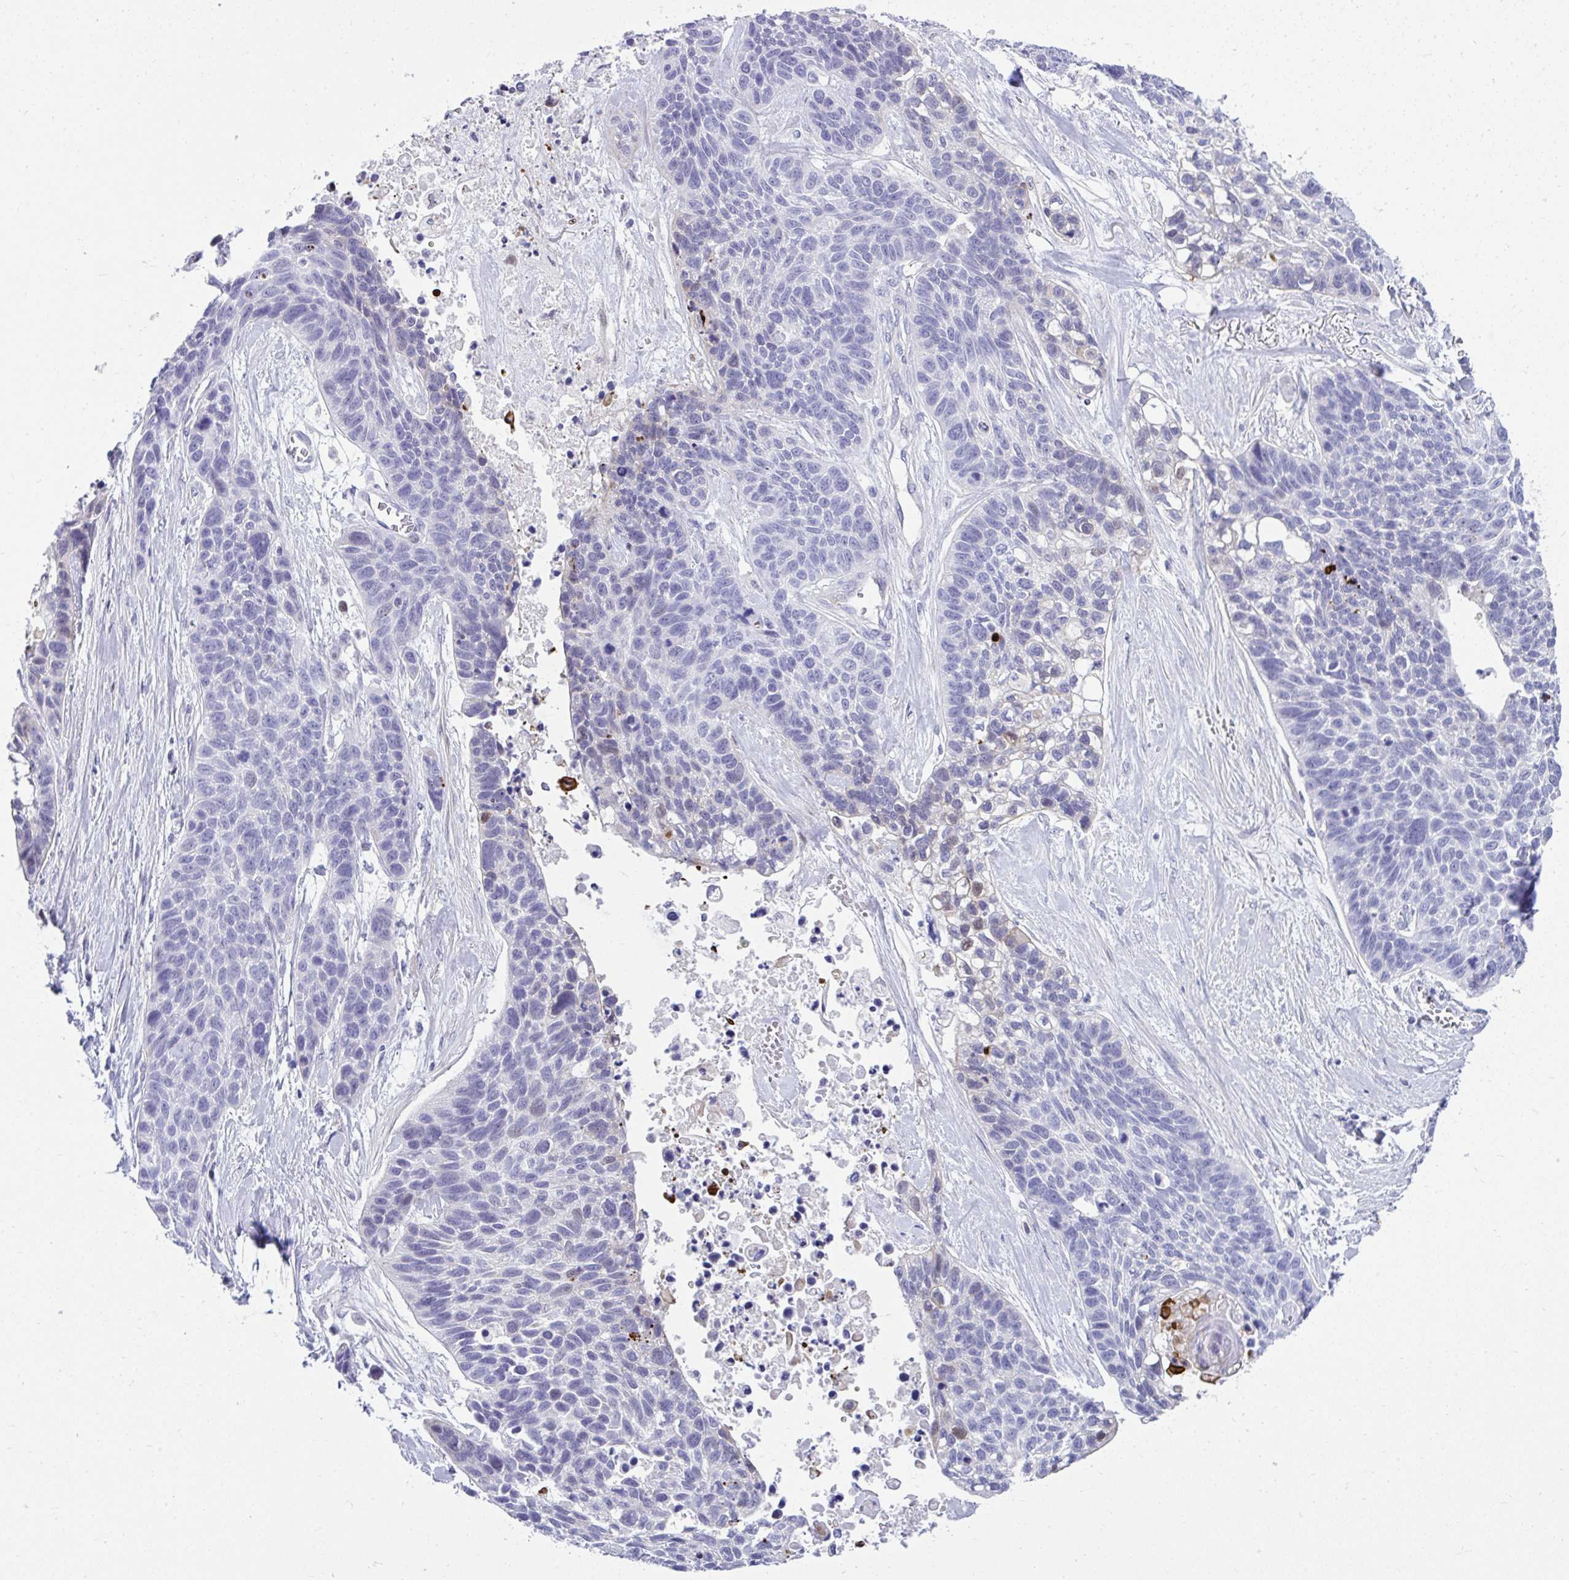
{"staining": {"intensity": "negative", "quantity": "none", "location": "none"}, "tissue": "lung cancer", "cell_type": "Tumor cells", "image_type": "cancer", "snomed": [{"axis": "morphology", "description": "Squamous cell carcinoma, NOS"}, {"axis": "topography", "description": "Lung"}], "caption": "Histopathology image shows no significant protein staining in tumor cells of lung cancer (squamous cell carcinoma). The staining was performed using DAB to visualize the protein expression in brown, while the nuclei were stained in blue with hematoxylin (Magnification: 20x).", "gene": "ISL1", "patient": {"sex": "male", "age": 62}}